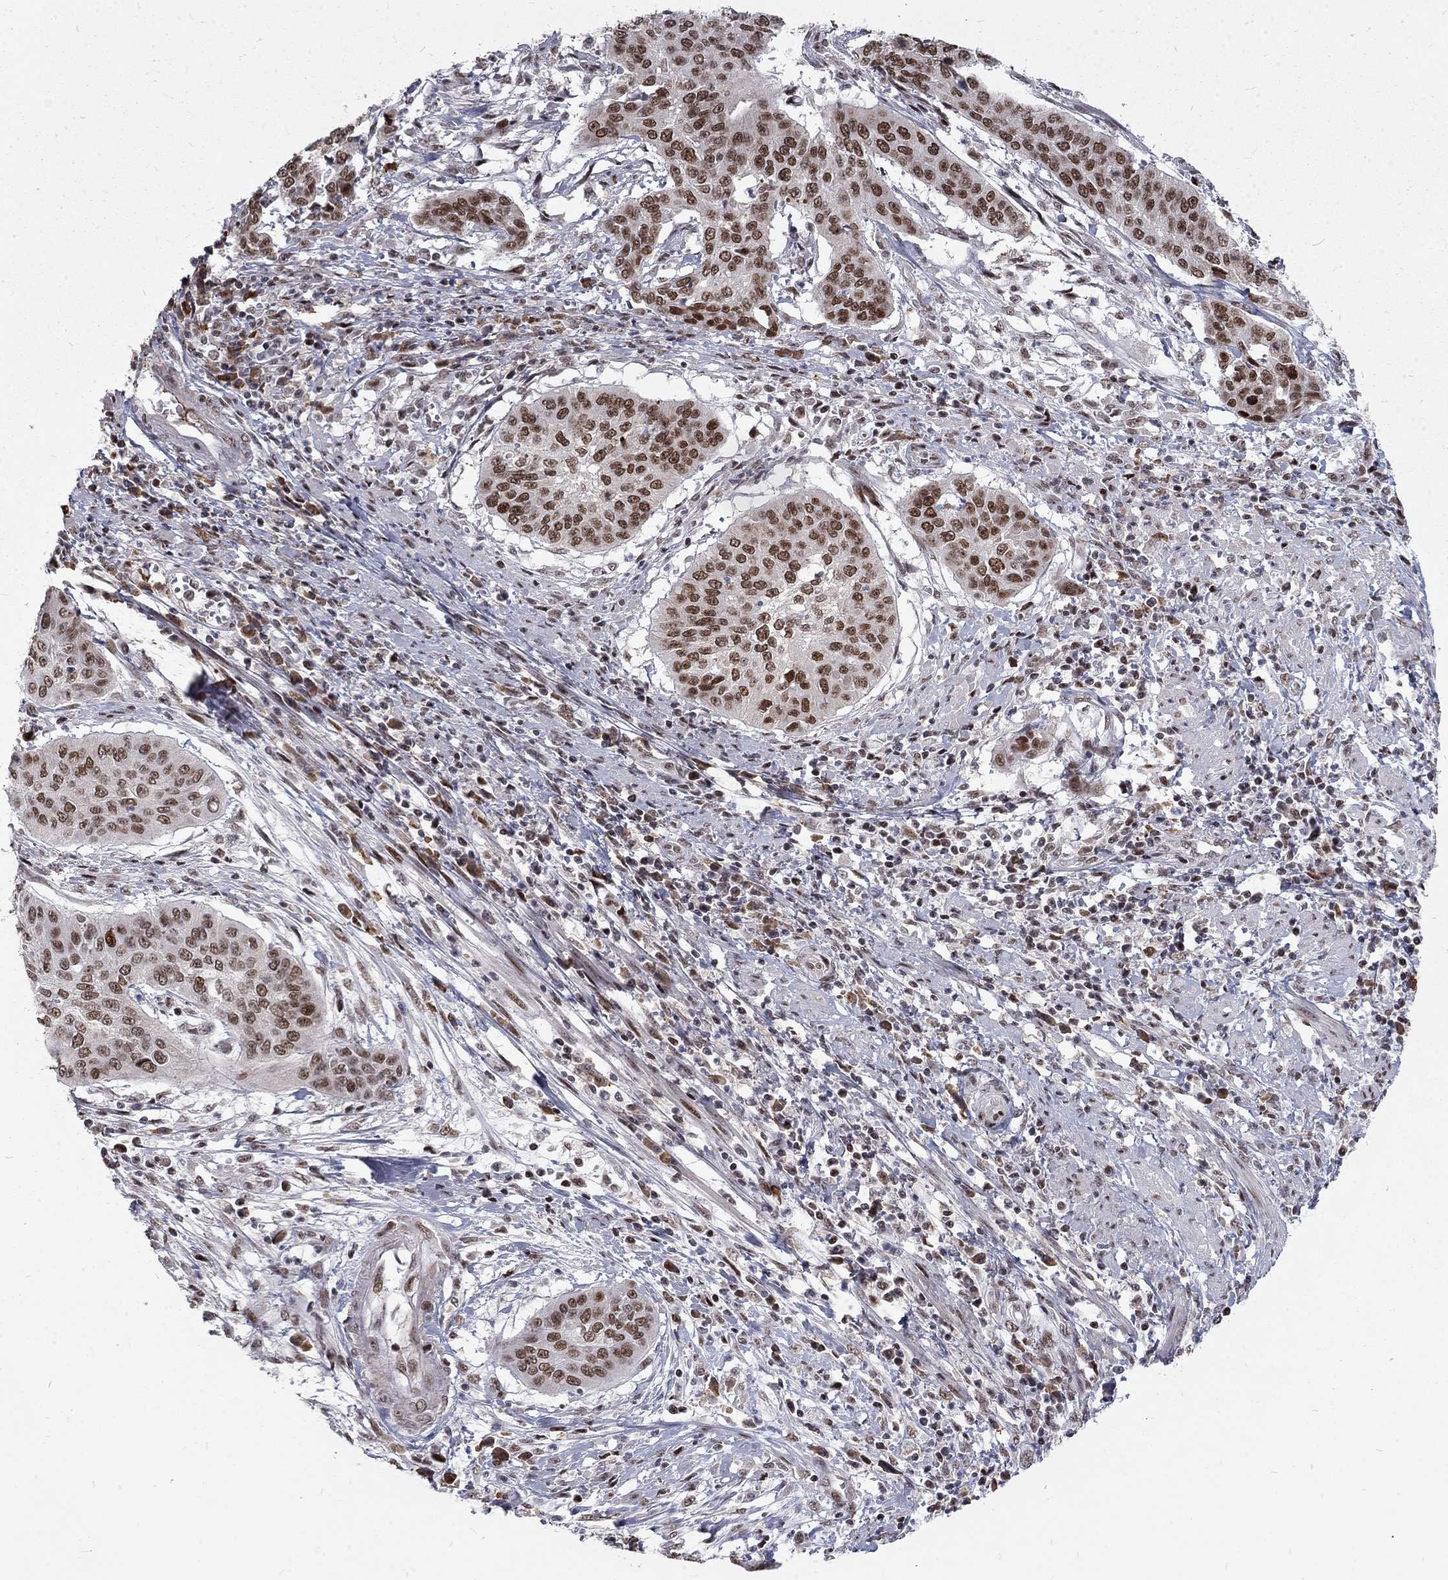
{"staining": {"intensity": "strong", "quantity": ">75%", "location": "nuclear"}, "tissue": "cervical cancer", "cell_type": "Tumor cells", "image_type": "cancer", "snomed": [{"axis": "morphology", "description": "Squamous cell carcinoma, NOS"}, {"axis": "topography", "description": "Cervix"}], "caption": "A micrograph of cervical squamous cell carcinoma stained for a protein demonstrates strong nuclear brown staining in tumor cells. The staining was performed using DAB (3,3'-diaminobenzidine) to visualize the protein expression in brown, while the nuclei were stained in blue with hematoxylin (Magnification: 20x).", "gene": "TCEAL1", "patient": {"sex": "female", "age": 39}}